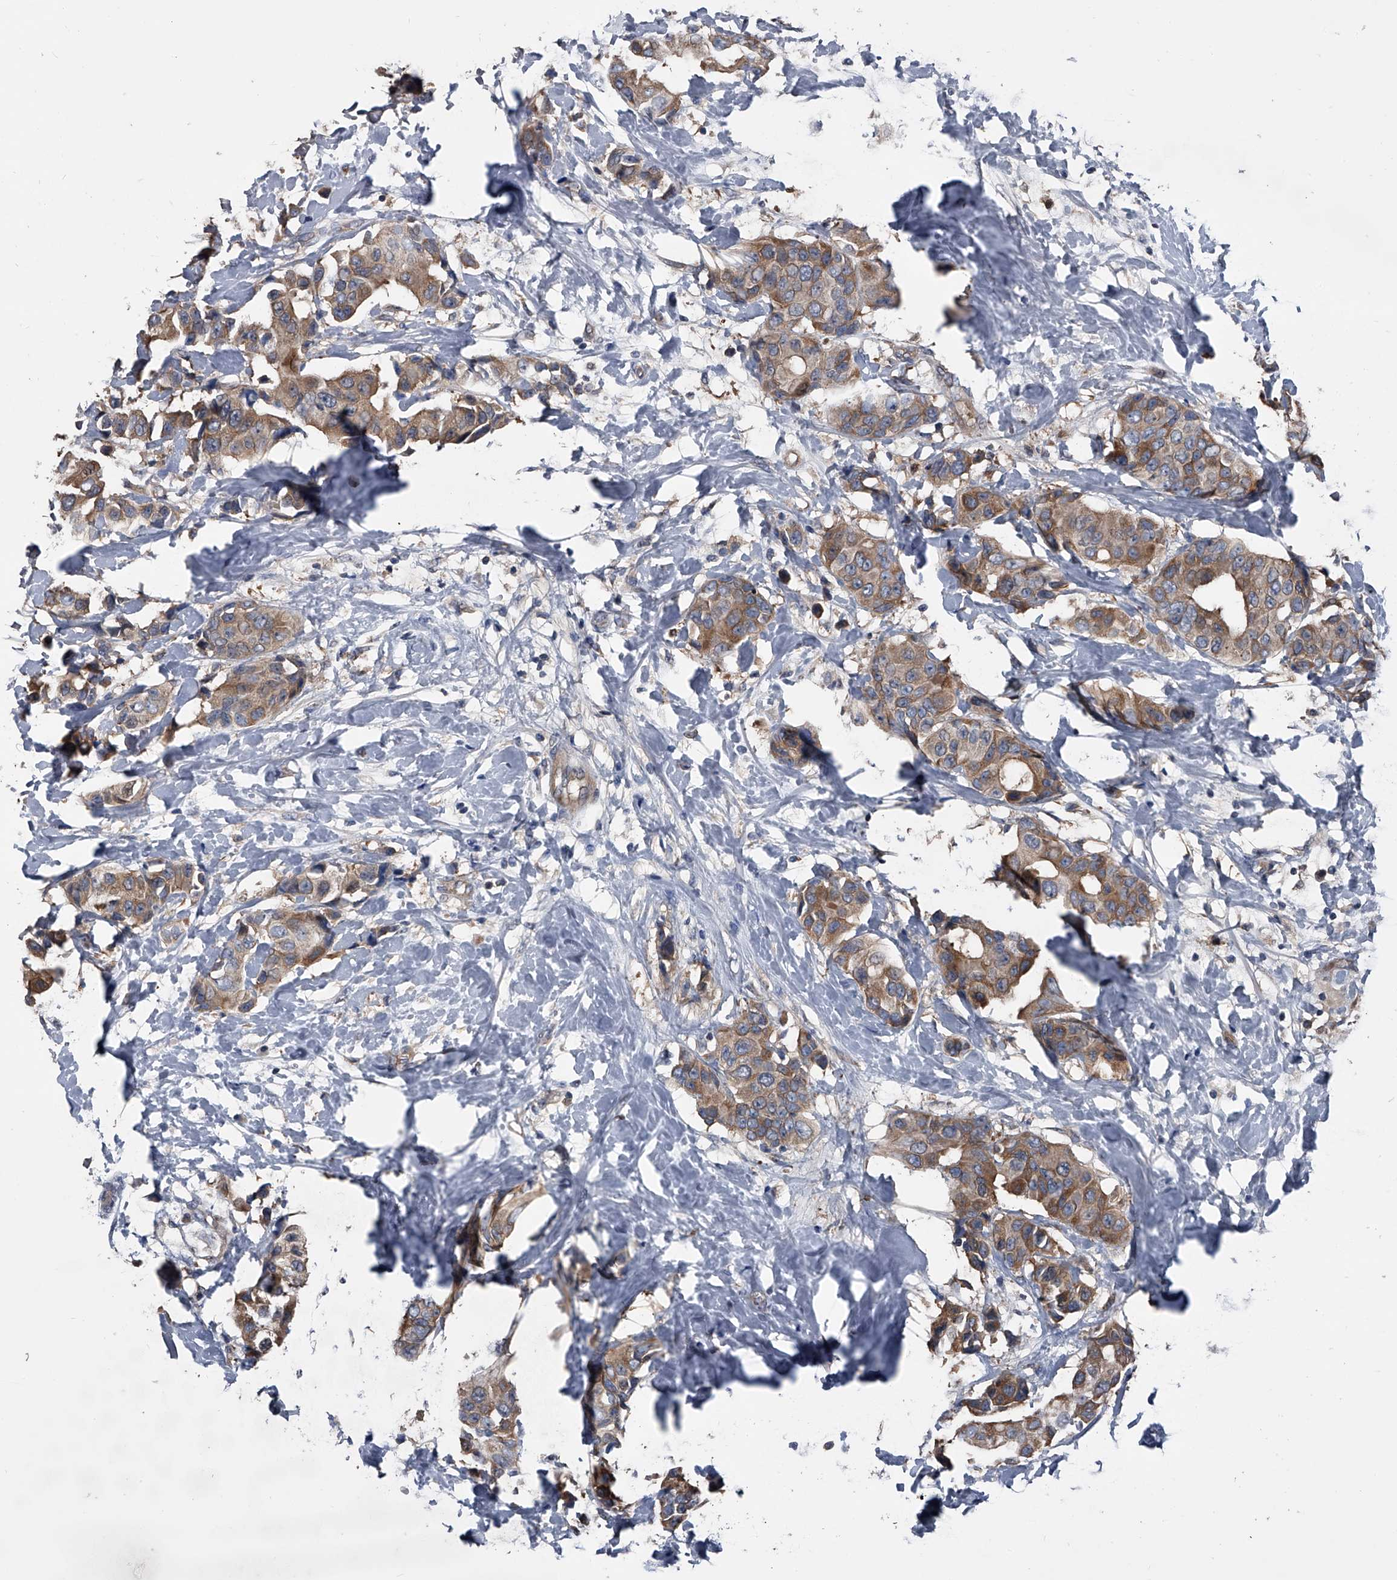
{"staining": {"intensity": "moderate", "quantity": ">75%", "location": "cytoplasmic/membranous"}, "tissue": "breast cancer", "cell_type": "Tumor cells", "image_type": "cancer", "snomed": [{"axis": "morphology", "description": "Normal tissue, NOS"}, {"axis": "morphology", "description": "Duct carcinoma"}, {"axis": "topography", "description": "Breast"}], "caption": "DAB immunohistochemical staining of human intraductal carcinoma (breast) demonstrates moderate cytoplasmic/membranous protein expression in about >75% of tumor cells.", "gene": "KIF13A", "patient": {"sex": "female", "age": 39}}